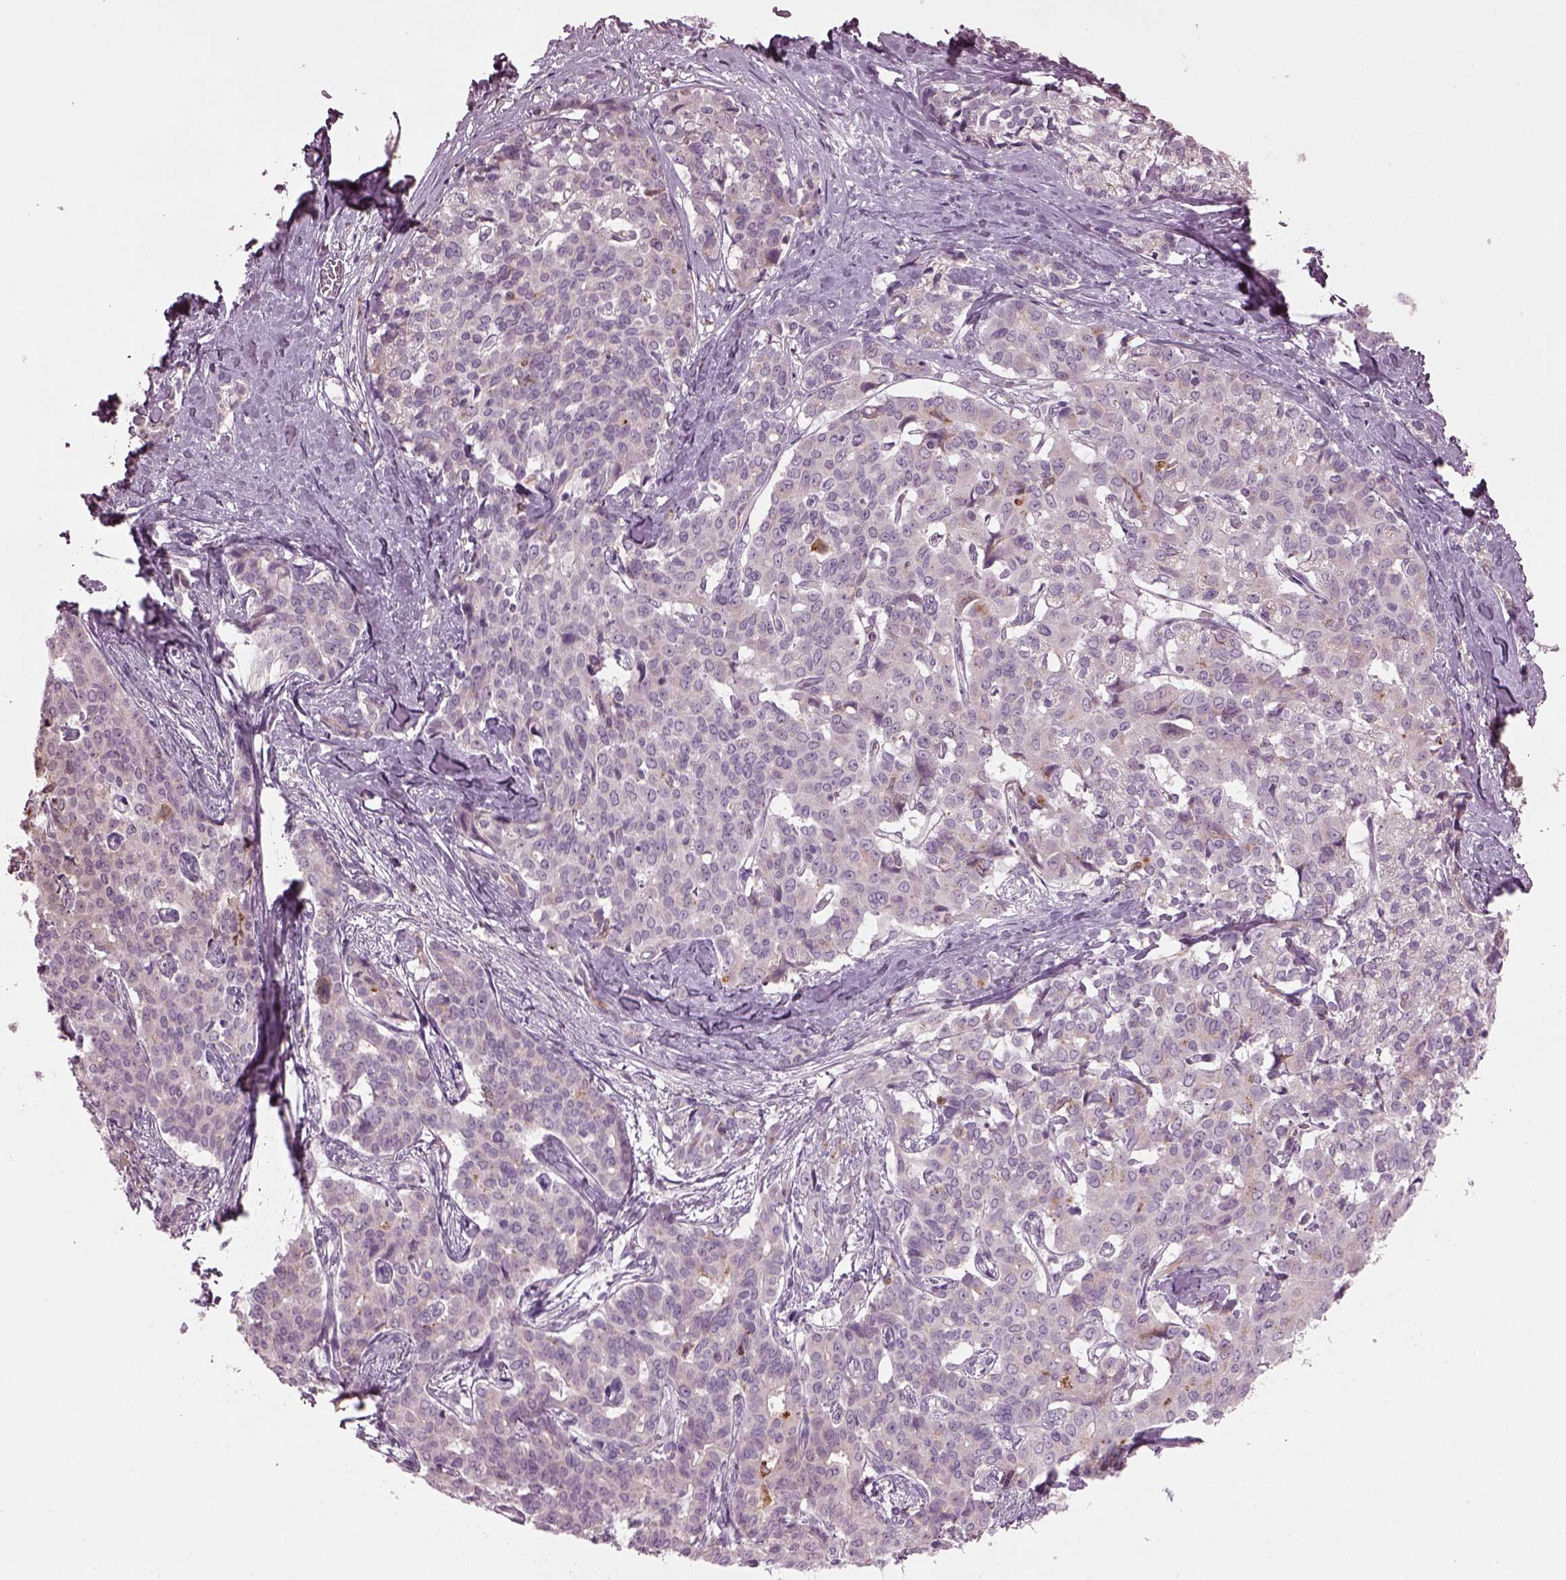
{"staining": {"intensity": "negative", "quantity": "none", "location": "none"}, "tissue": "liver cancer", "cell_type": "Tumor cells", "image_type": "cancer", "snomed": [{"axis": "morphology", "description": "Cholangiocarcinoma"}, {"axis": "topography", "description": "Liver"}], "caption": "IHC of liver cancer (cholangiocarcinoma) exhibits no staining in tumor cells.", "gene": "TMEM231", "patient": {"sex": "female", "age": 47}}